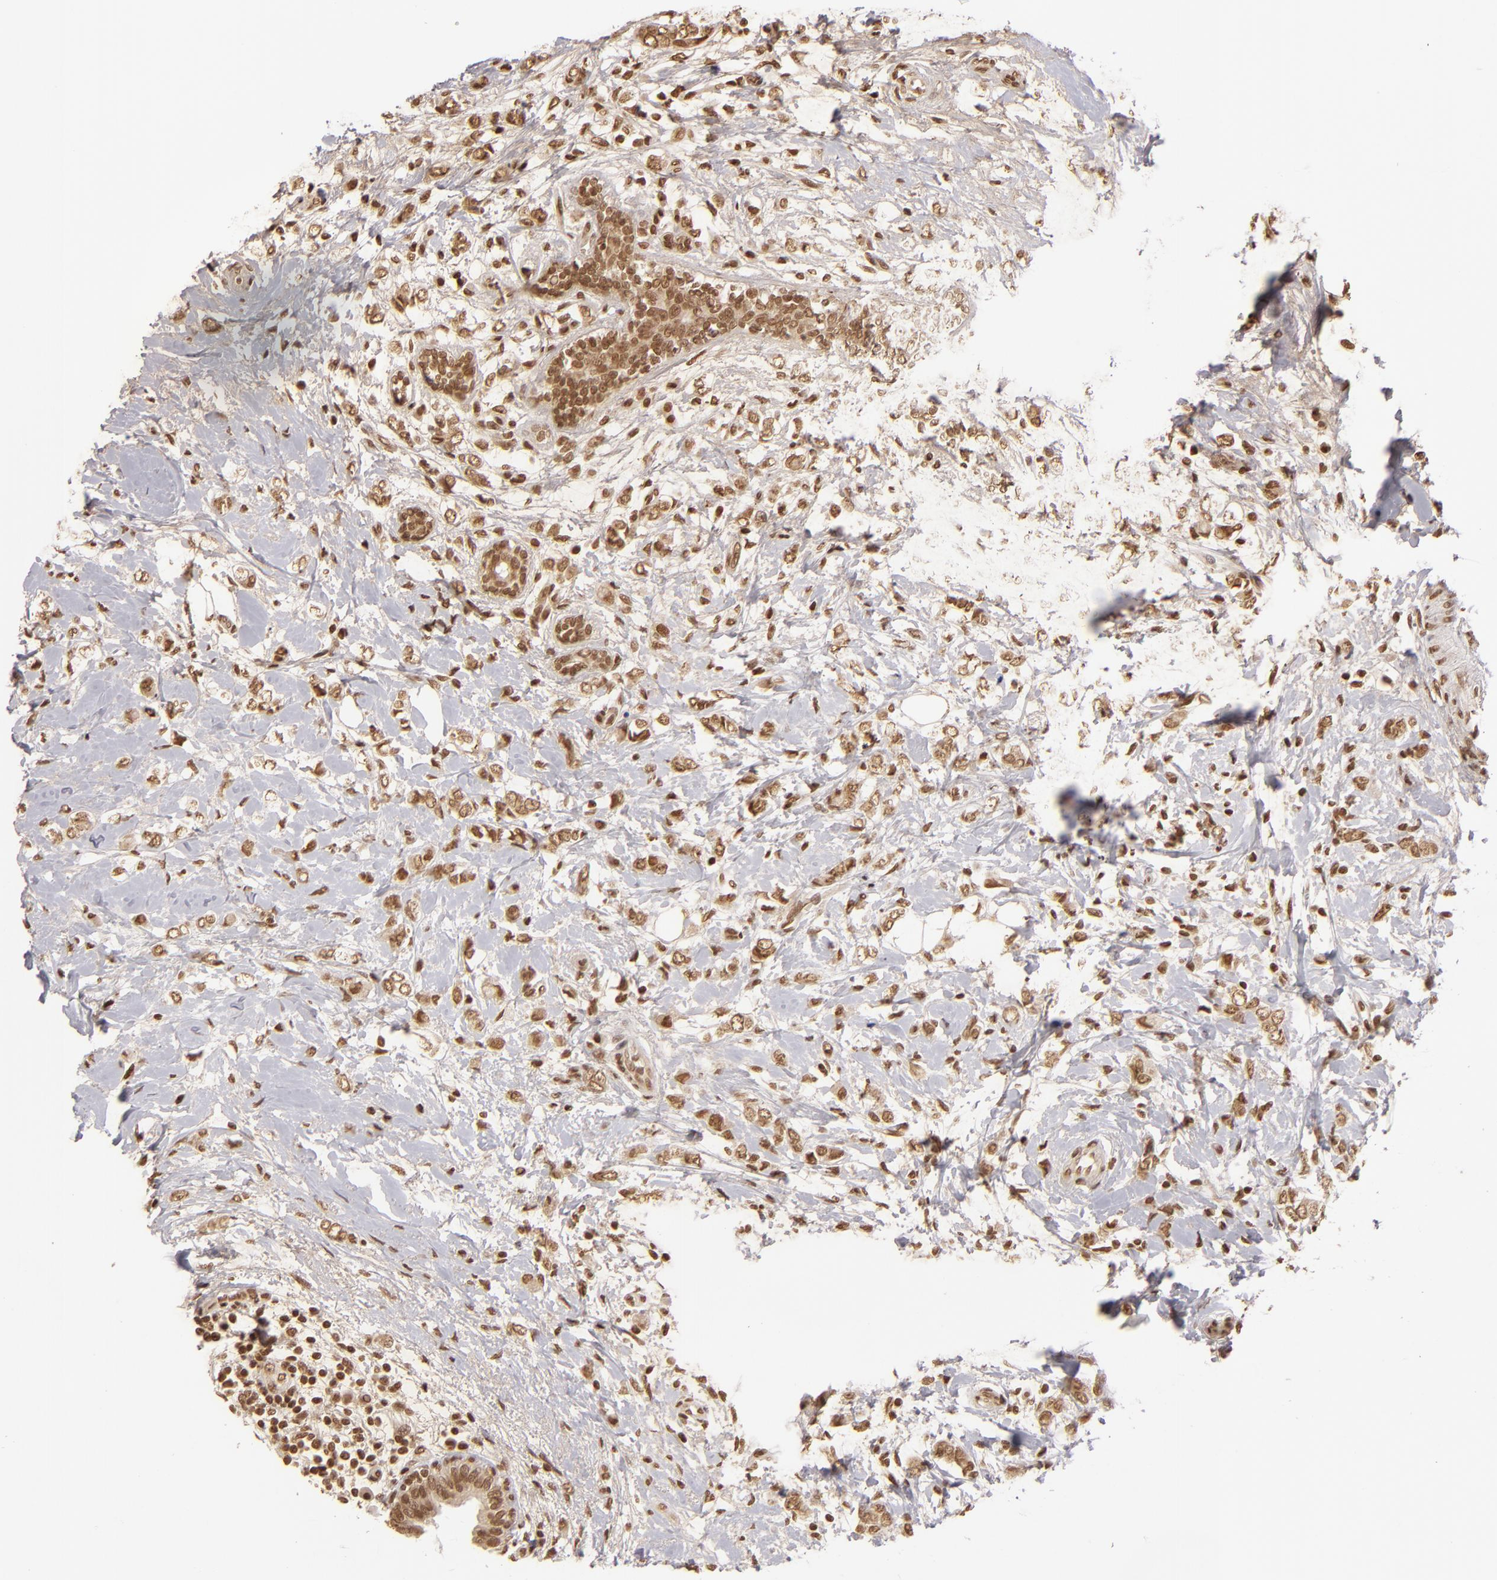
{"staining": {"intensity": "strong", "quantity": ">75%", "location": "cytoplasmic/membranous,nuclear"}, "tissue": "breast cancer", "cell_type": "Tumor cells", "image_type": "cancer", "snomed": [{"axis": "morphology", "description": "Normal tissue, NOS"}, {"axis": "morphology", "description": "Lobular carcinoma"}, {"axis": "topography", "description": "Breast"}], "caption": "A histopathology image showing strong cytoplasmic/membranous and nuclear expression in approximately >75% of tumor cells in breast cancer (lobular carcinoma), as visualized by brown immunohistochemical staining.", "gene": "CUL3", "patient": {"sex": "female", "age": 47}}